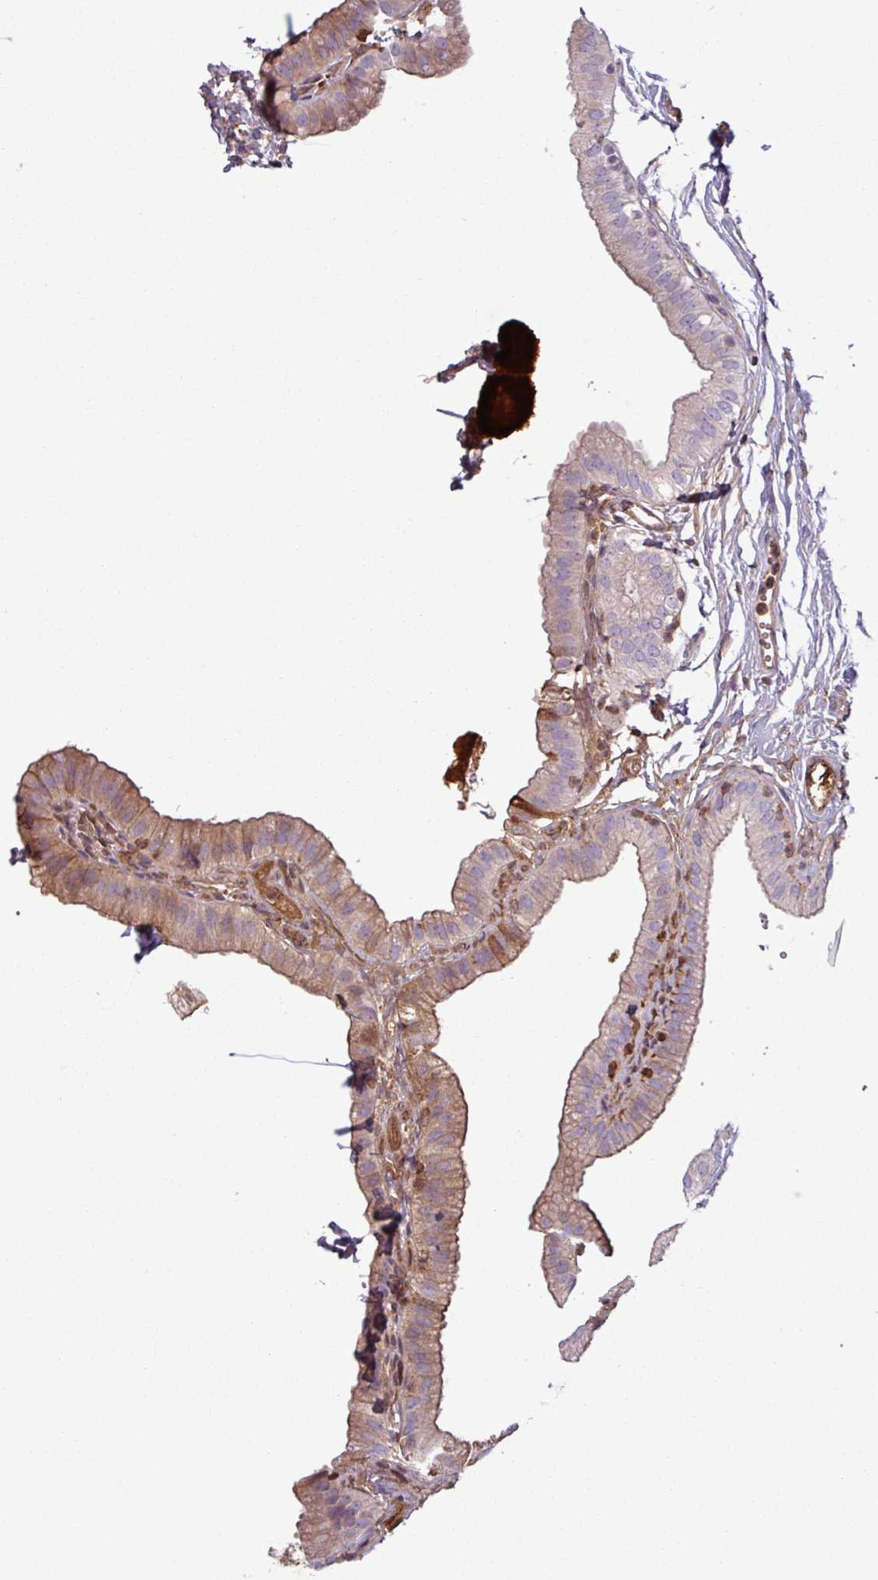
{"staining": {"intensity": "moderate", "quantity": "25%-75%", "location": "cytoplasmic/membranous"}, "tissue": "gallbladder", "cell_type": "Glandular cells", "image_type": "normal", "snomed": [{"axis": "morphology", "description": "Normal tissue, NOS"}, {"axis": "topography", "description": "Gallbladder"}], "caption": "Glandular cells show medium levels of moderate cytoplasmic/membranous expression in about 25%-75% of cells in benign human gallbladder.", "gene": "C4A", "patient": {"sex": "female", "age": 61}}